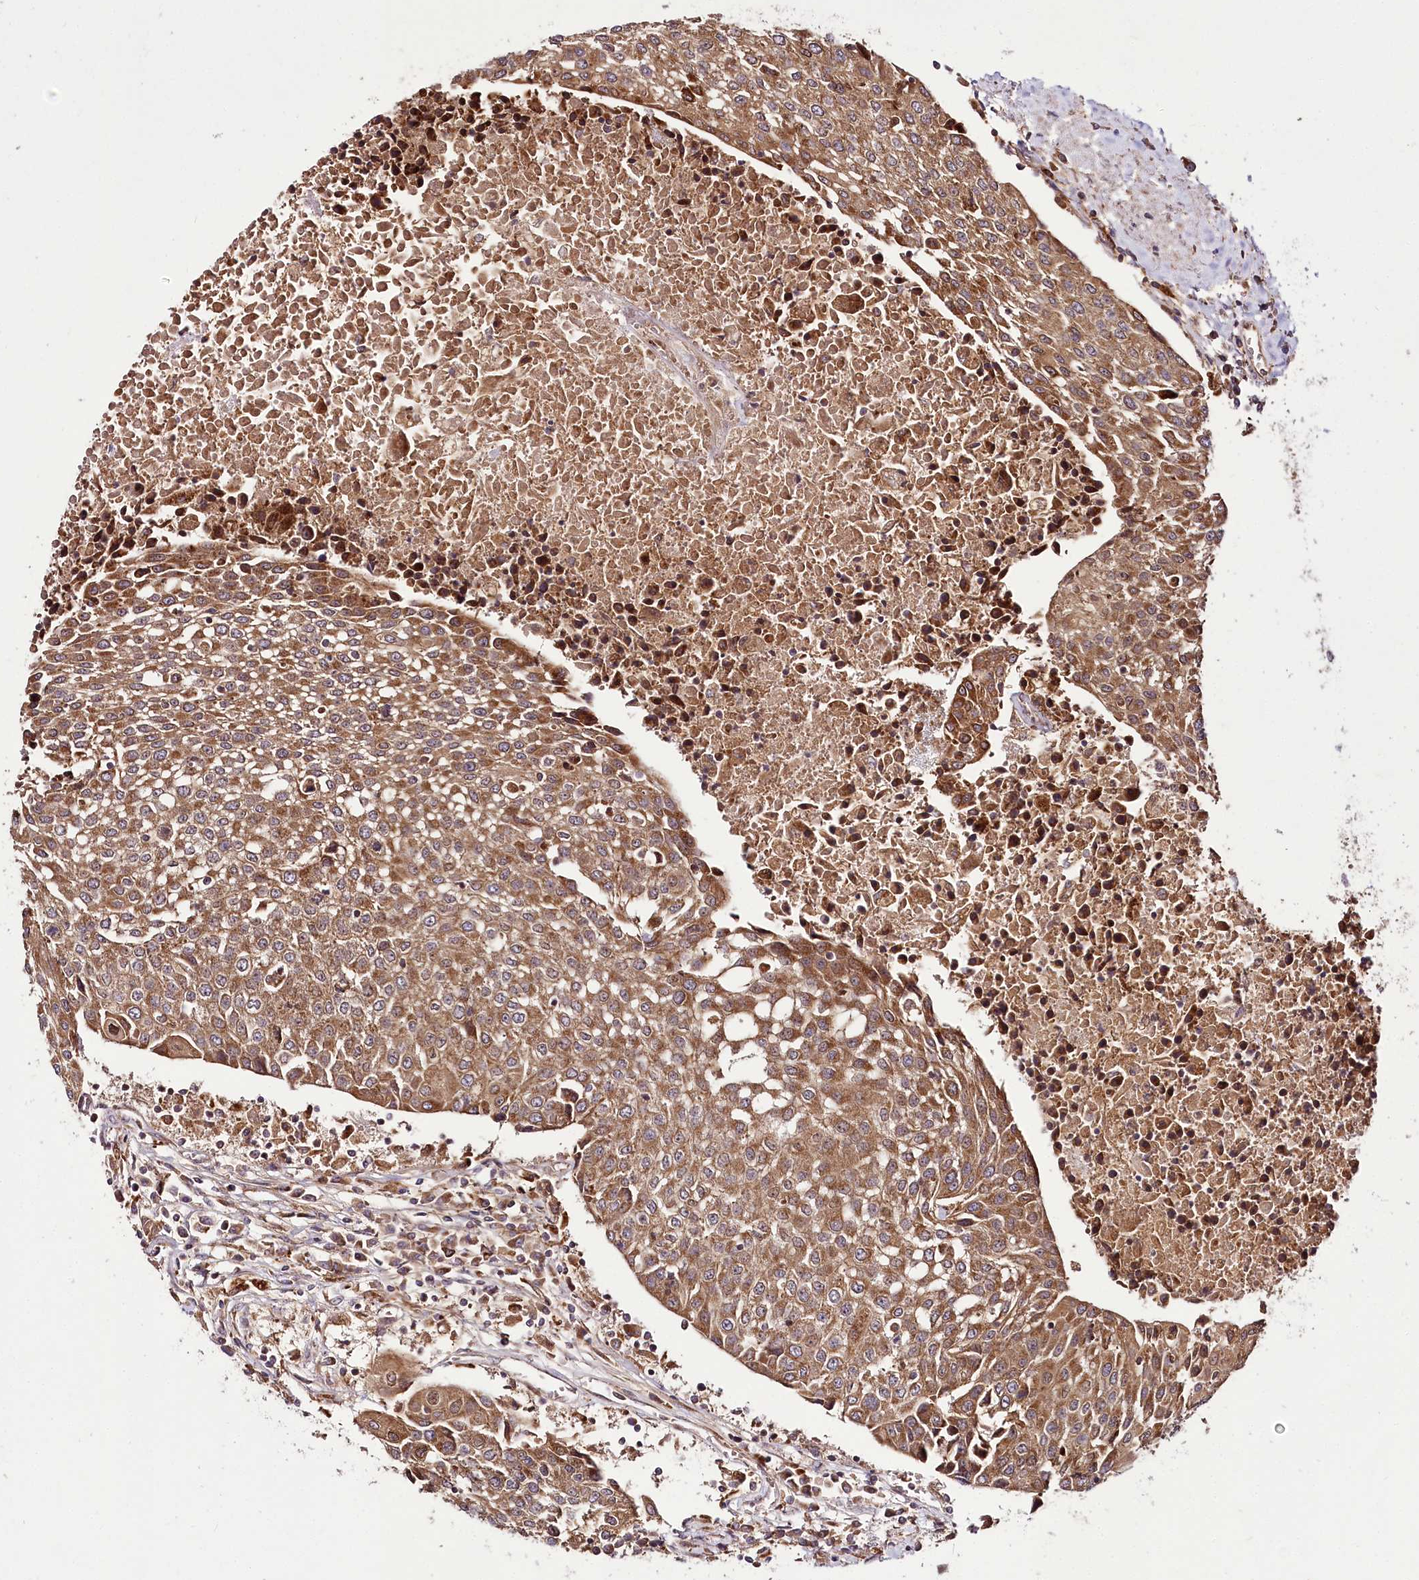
{"staining": {"intensity": "moderate", "quantity": ">75%", "location": "cytoplasmic/membranous"}, "tissue": "urothelial cancer", "cell_type": "Tumor cells", "image_type": "cancer", "snomed": [{"axis": "morphology", "description": "Urothelial carcinoma, High grade"}, {"axis": "topography", "description": "Urinary bladder"}], "caption": "Tumor cells show medium levels of moderate cytoplasmic/membranous positivity in about >75% of cells in urothelial carcinoma (high-grade).", "gene": "RAB7A", "patient": {"sex": "female", "age": 85}}